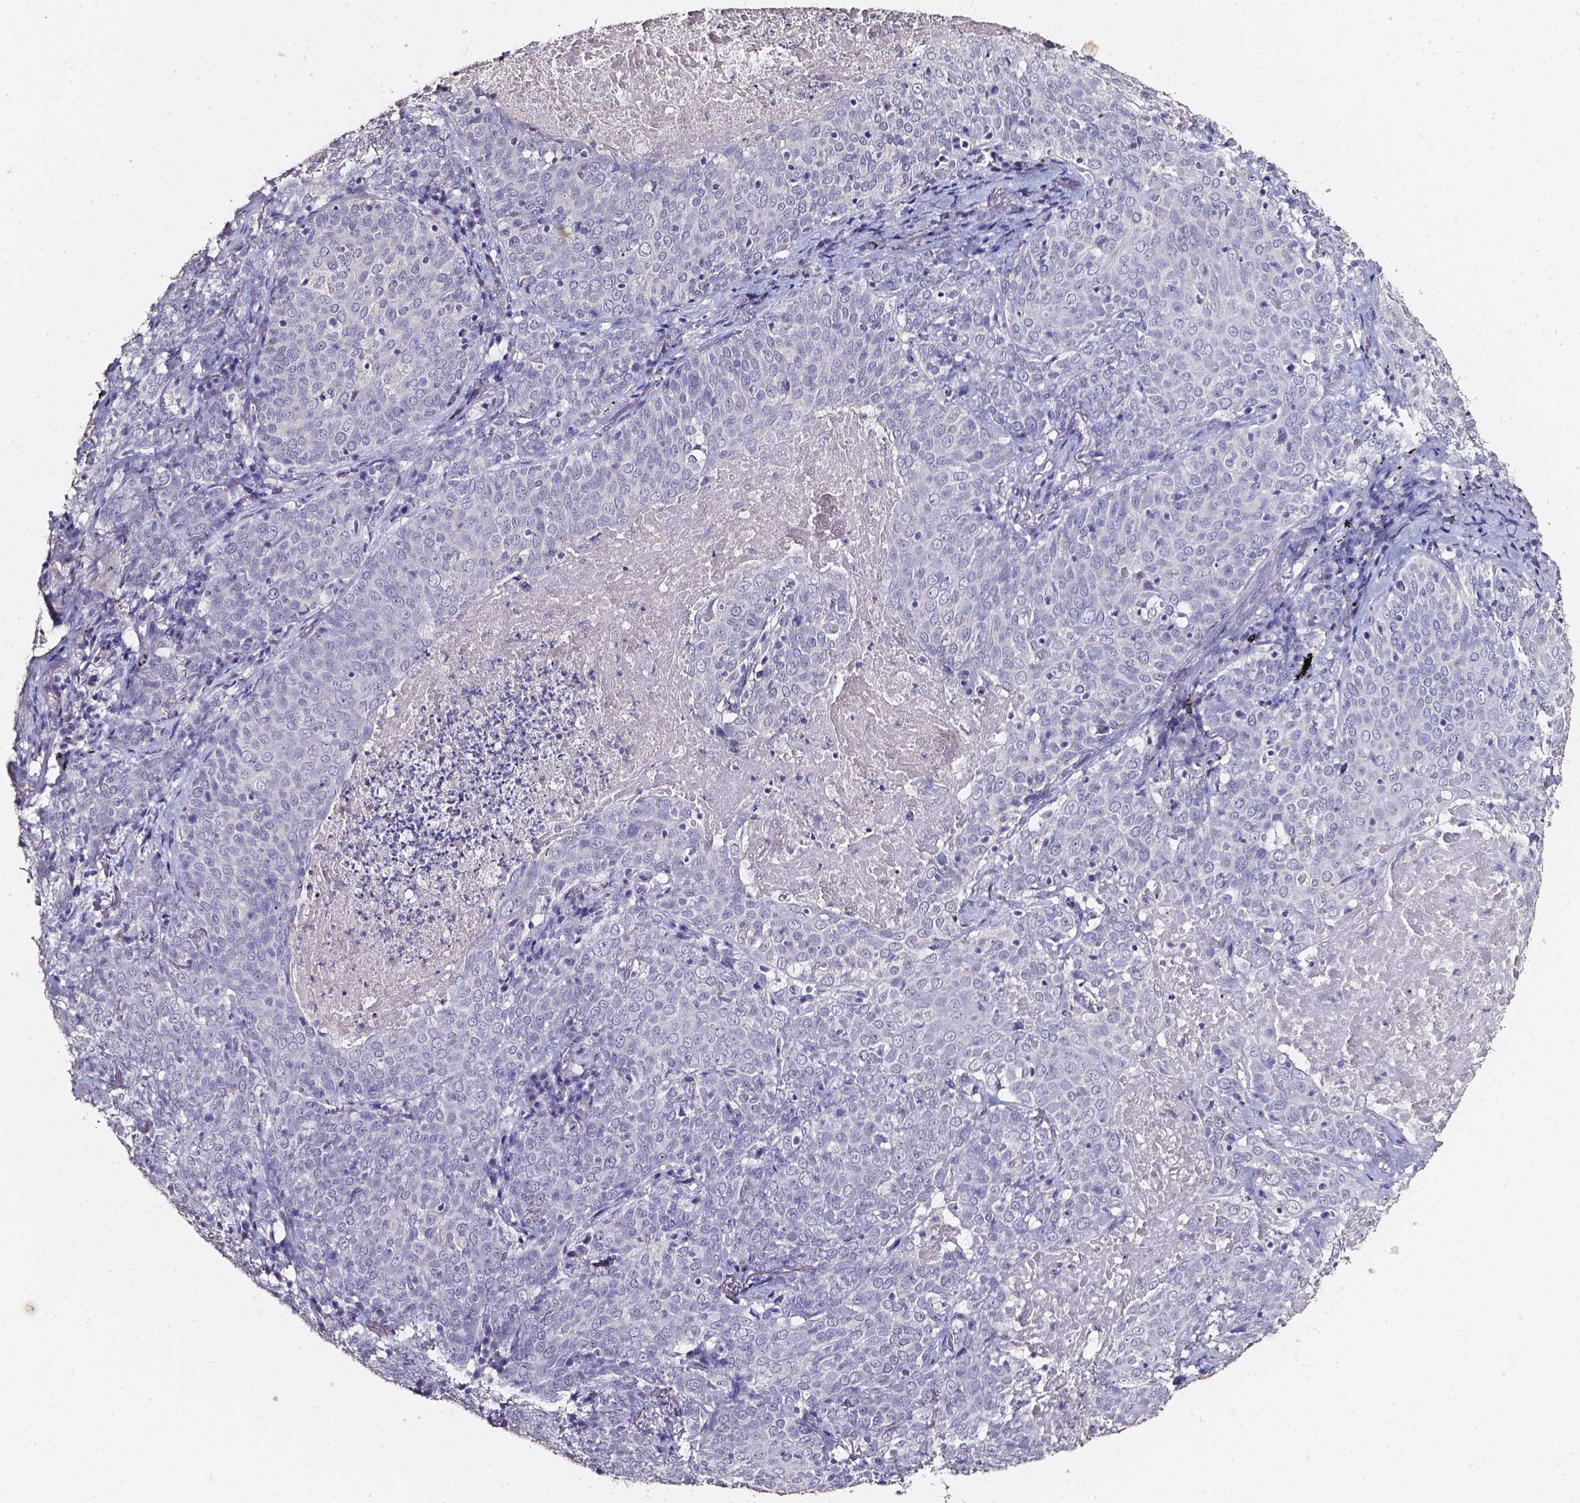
{"staining": {"intensity": "negative", "quantity": "none", "location": "none"}, "tissue": "lung cancer", "cell_type": "Tumor cells", "image_type": "cancer", "snomed": [{"axis": "morphology", "description": "Squamous cell carcinoma, NOS"}, {"axis": "topography", "description": "Lung"}], "caption": "Immunohistochemical staining of squamous cell carcinoma (lung) displays no significant positivity in tumor cells. (DAB (3,3'-diaminobenzidine) IHC with hematoxylin counter stain).", "gene": "AKR1B10", "patient": {"sex": "male", "age": 82}}